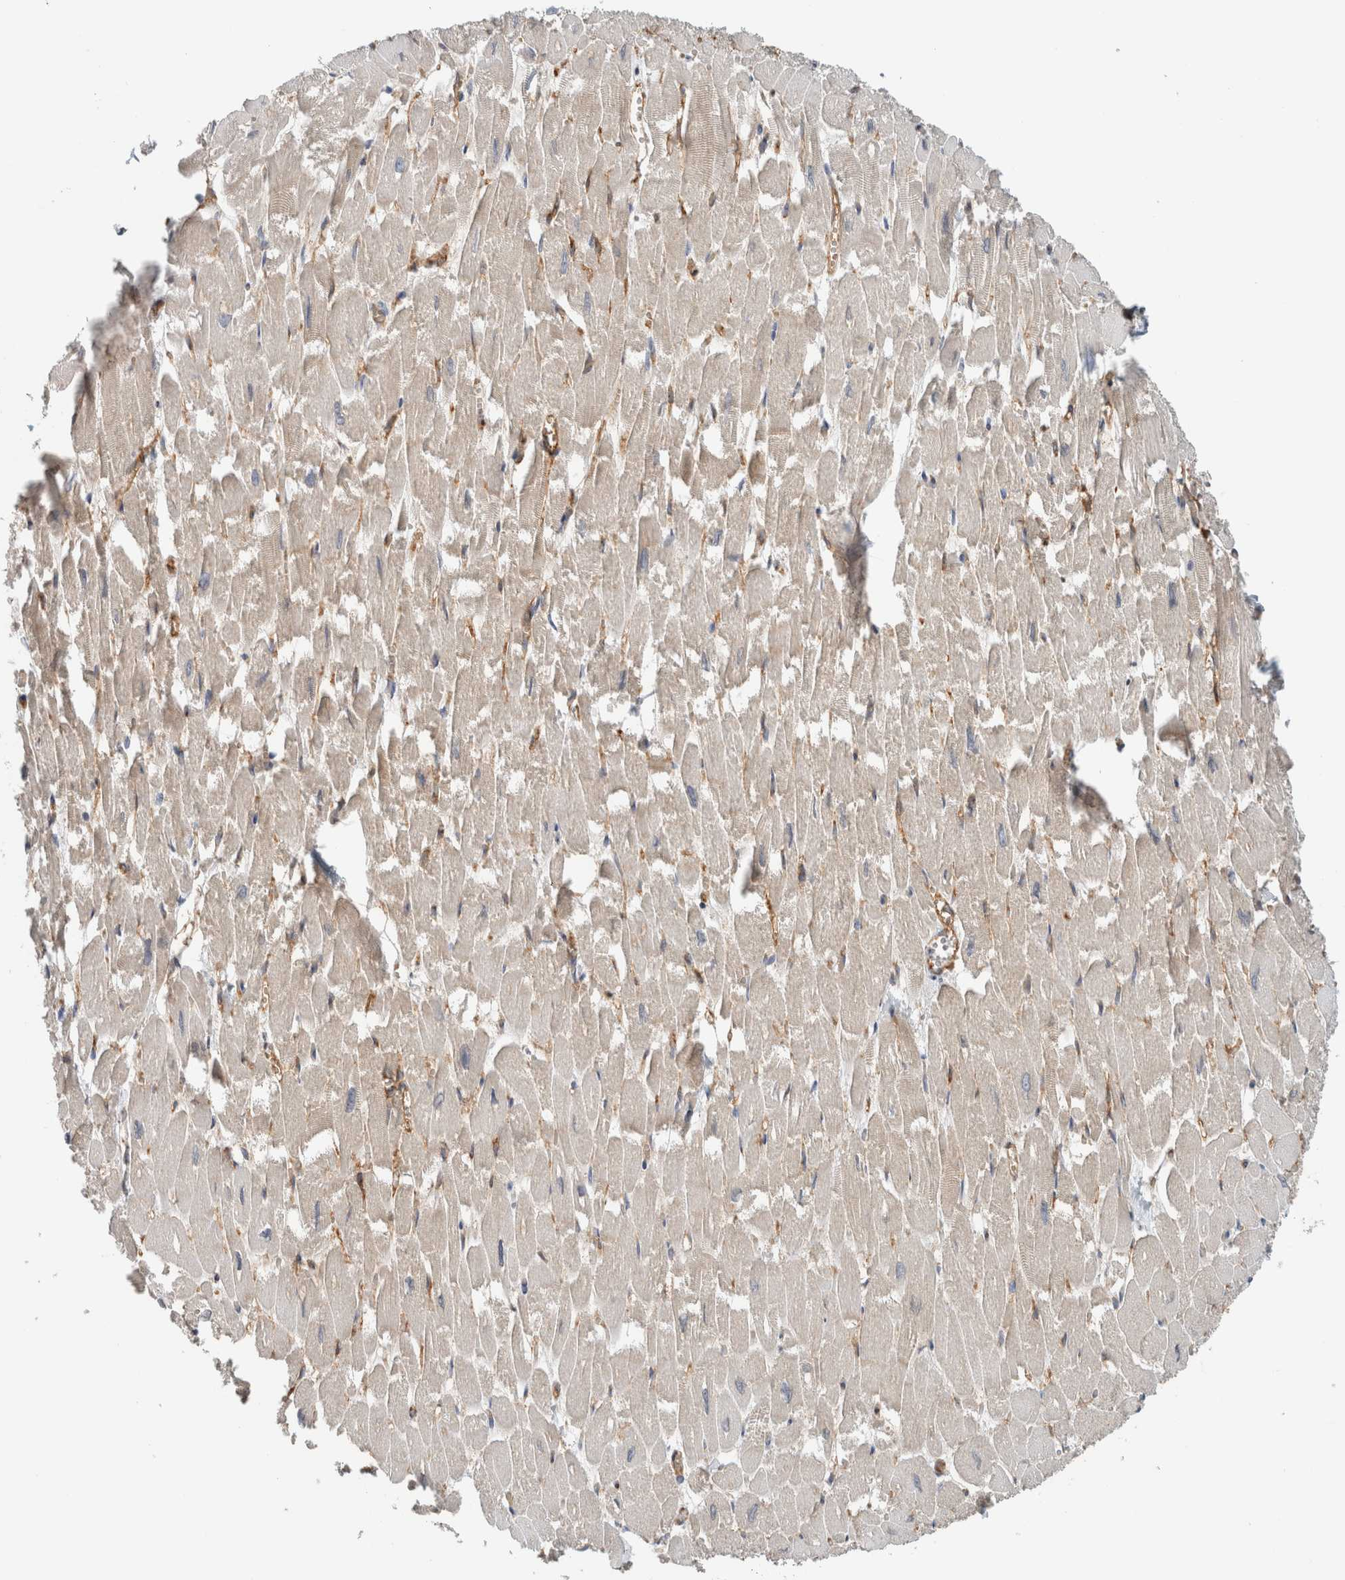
{"staining": {"intensity": "negative", "quantity": "none", "location": "none"}, "tissue": "heart muscle", "cell_type": "Cardiomyocytes", "image_type": "normal", "snomed": [{"axis": "morphology", "description": "Normal tissue, NOS"}, {"axis": "topography", "description": "Heart"}], "caption": "An immunohistochemistry image of normal heart muscle is shown. There is no staining in cardiomyocytes of heart muscle. (DAB immunohistochemistry, high magnification).", "gene": "PFDN4", "patient": {"sex": "male", "age": 54}}